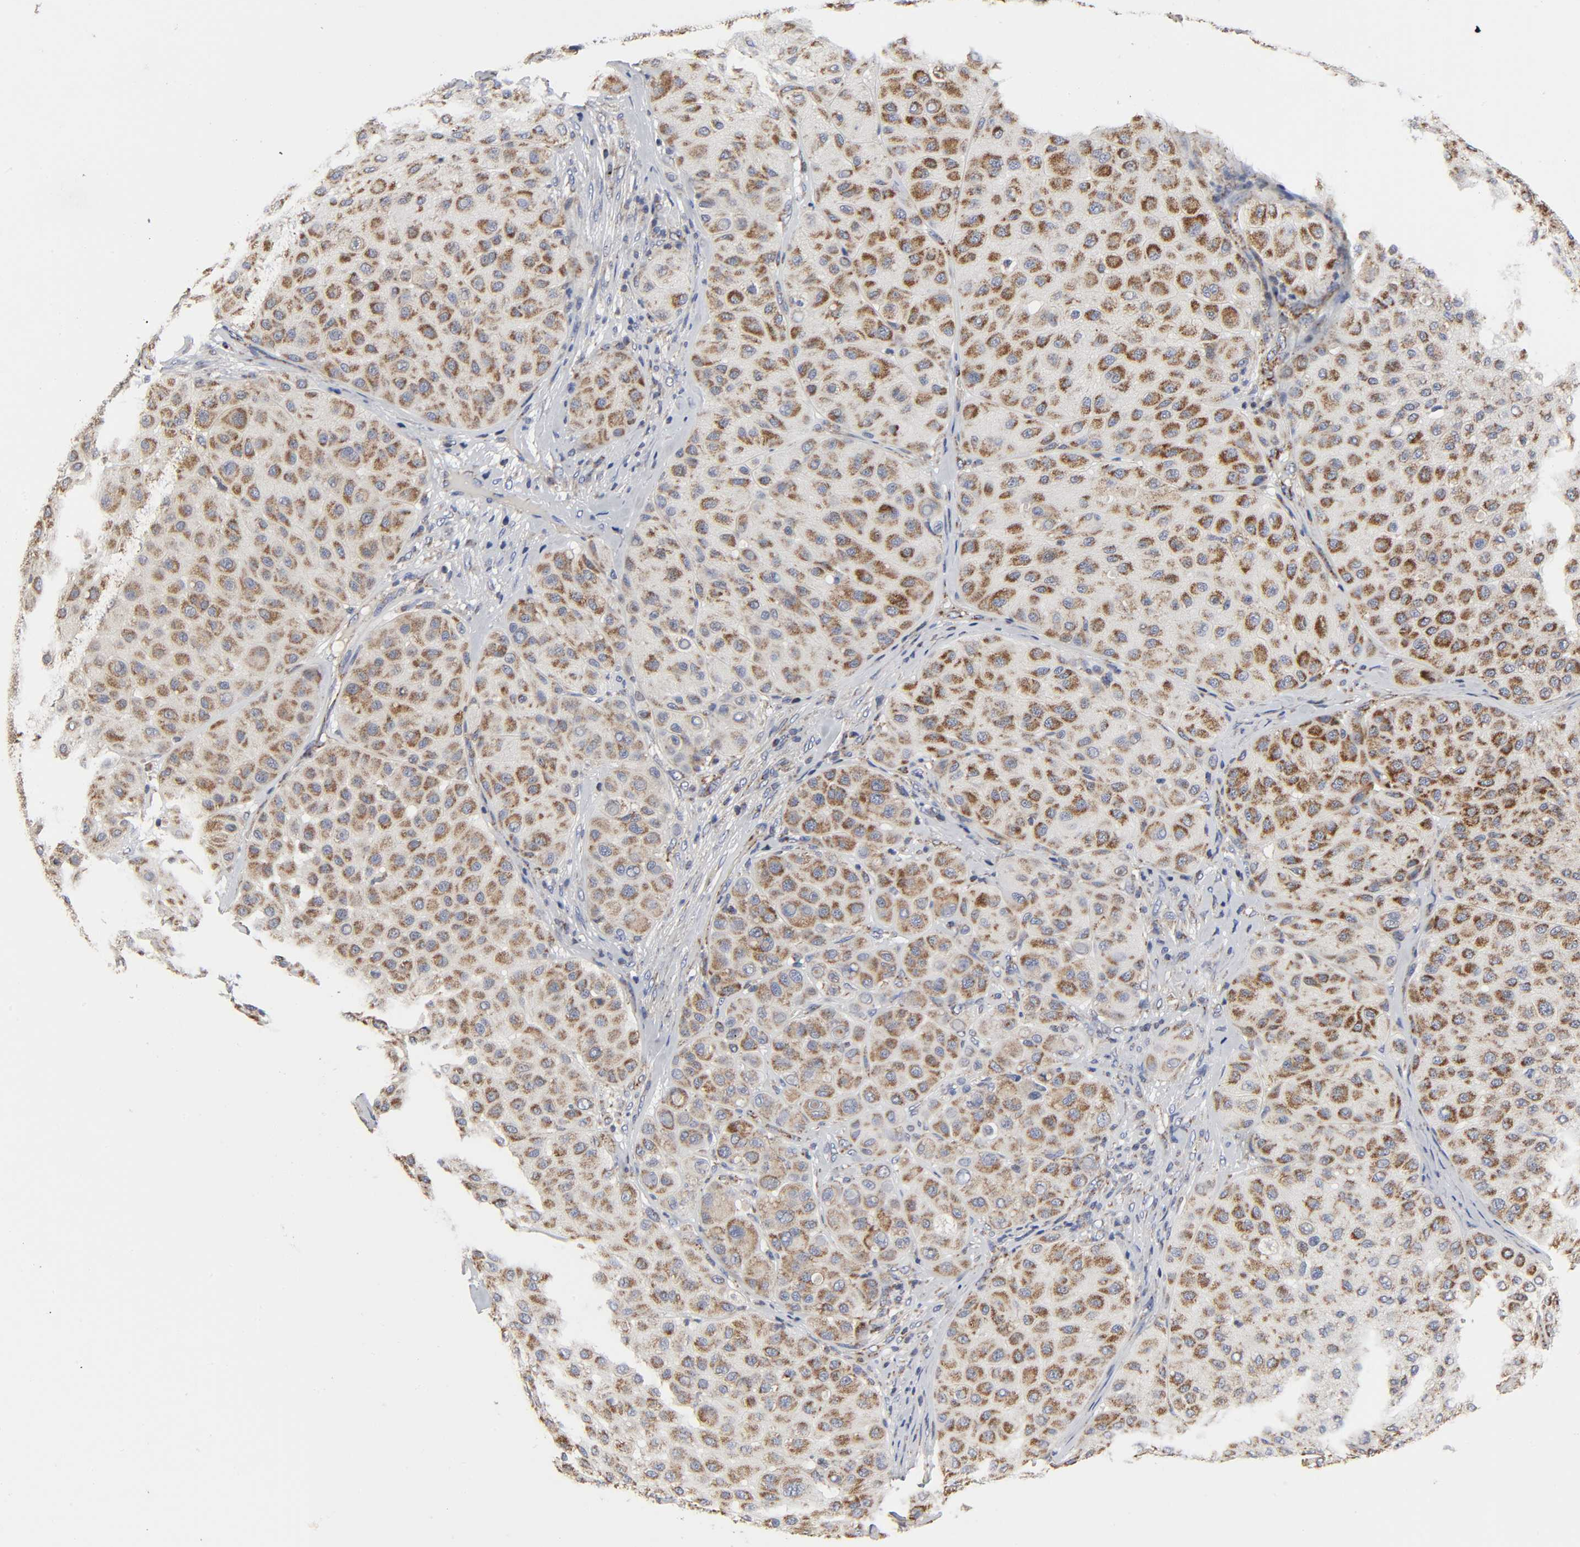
{"staining": {"intensity": "moderate", "quantity": ">75%", "location": "cytoplasmic/membranous"}, "tissue": "melanoma", "cell_type": "Tumor cells", "image_type": "cancer", "snomed": [{"axis": "morphology", "description": "Normal tissue, NOS"}, {"axis": "morphology", "description": "Malignant melanoma, Metastatic site"}, {"axis": "topography", "description": "Skin"}], "caption": "A histopathology image of melanoma stained for a protein exhibits moderate cytoplasmic/membranous brown staining in tumor cells. Immunohistochemistry stains the protein of interest in brown and the nuclei are stained blue.", "gene": "COX6B1", "patient": {"sex": "male", "age": 41}}